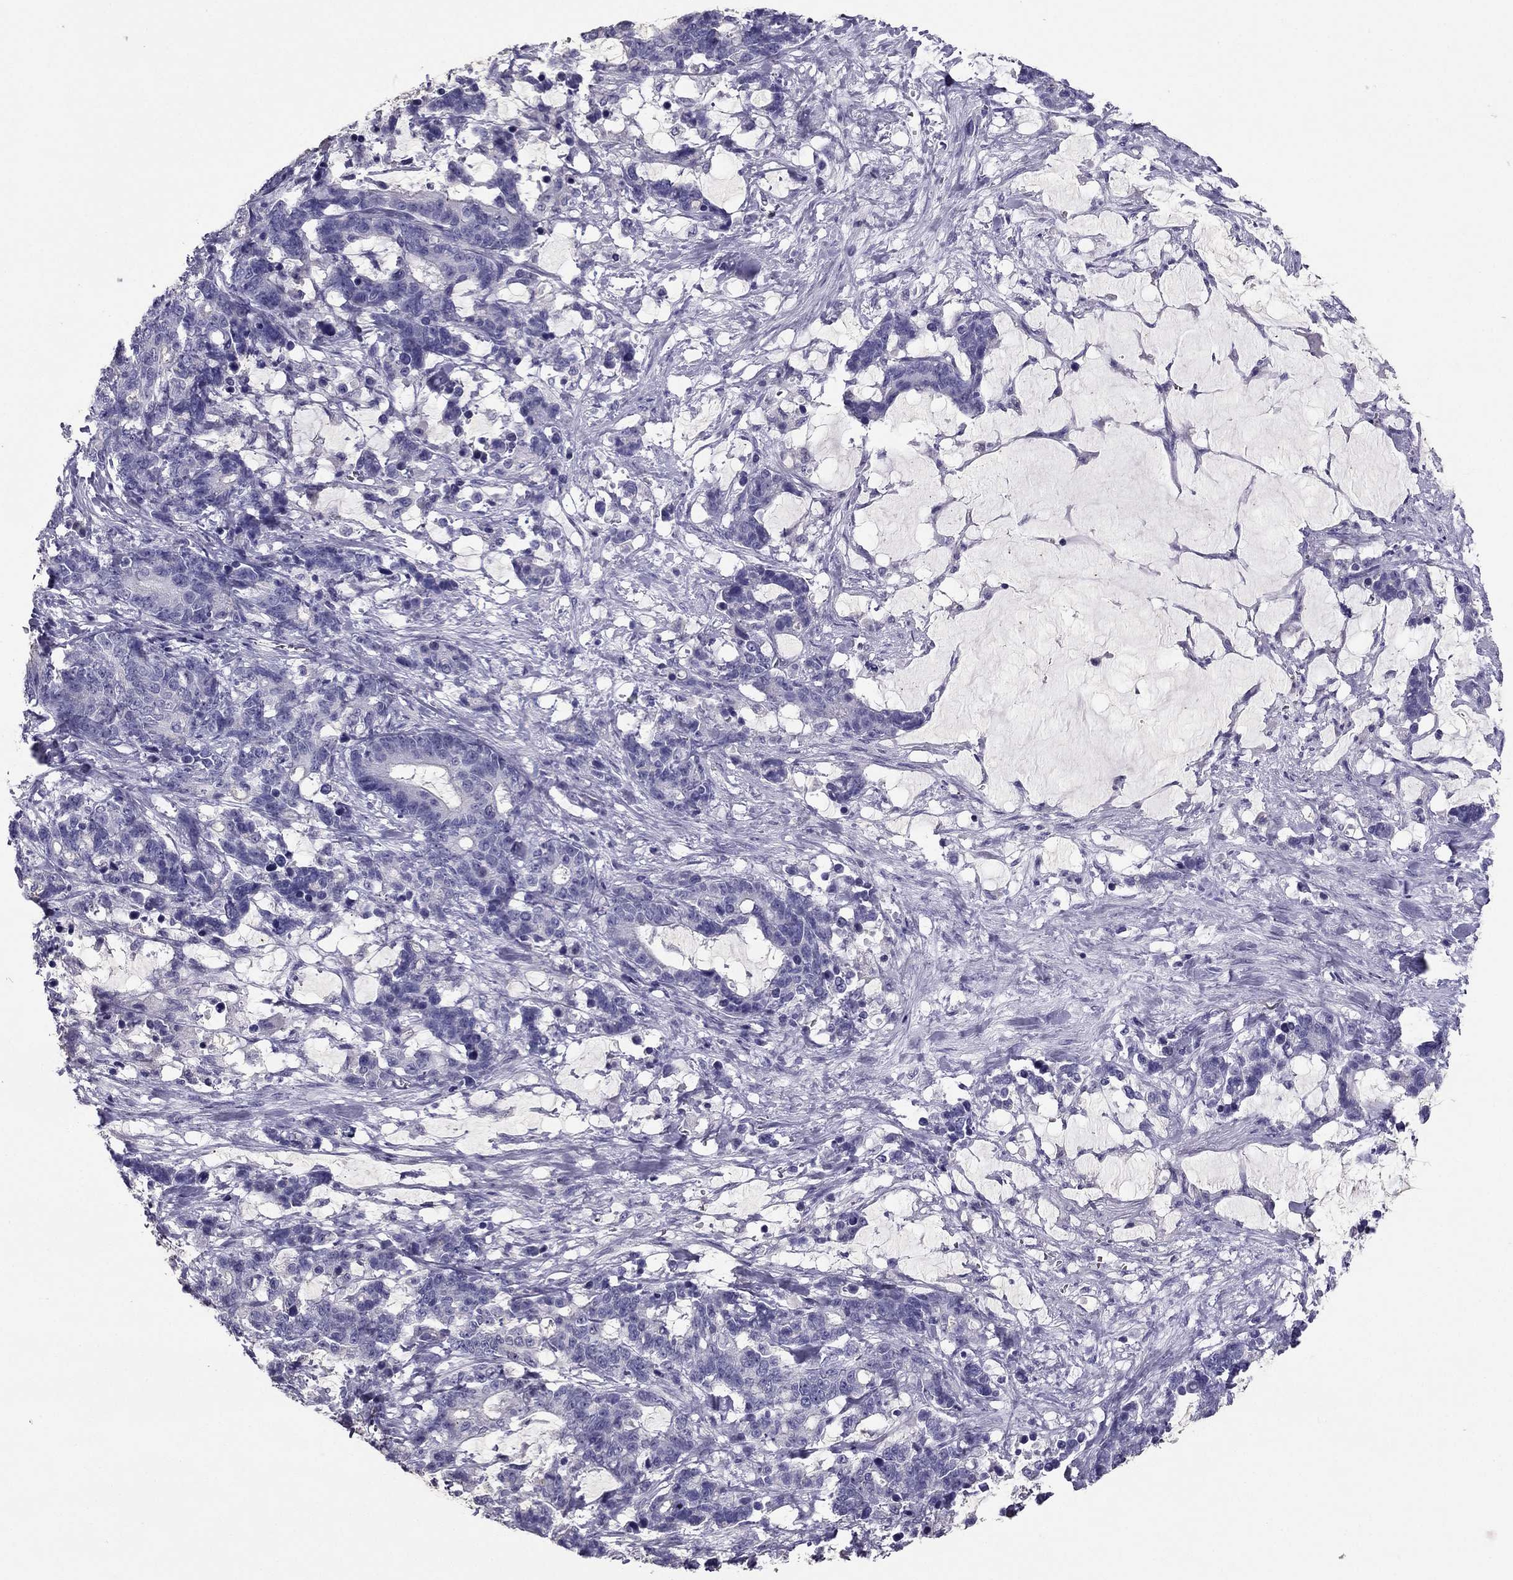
{"staining": {"intensity": "negative", "quantity": "none", "location": "none"}, "tissue": "stomach cancer", "cell_type": "Tumor cells", "image_type": "cancer", "snomed": [{"axis": "morphology", "description": "Normal tissue, NOS"}, {"axis": "morphology", "description": "Adenocarcinoma, NOS"}, {"axis": "topography", "description": "Stomach"}], "caption": "Protein analysis of stomach cancer (adenocarcinoma) demonstrates no significant expression in tumor cells. (DAB (3,3'-diaminobenzidine) immunohistochemistry with hematoxylin counter stain).", "gene": "RHO", "patient": {"sex": "female", "age": 64}}